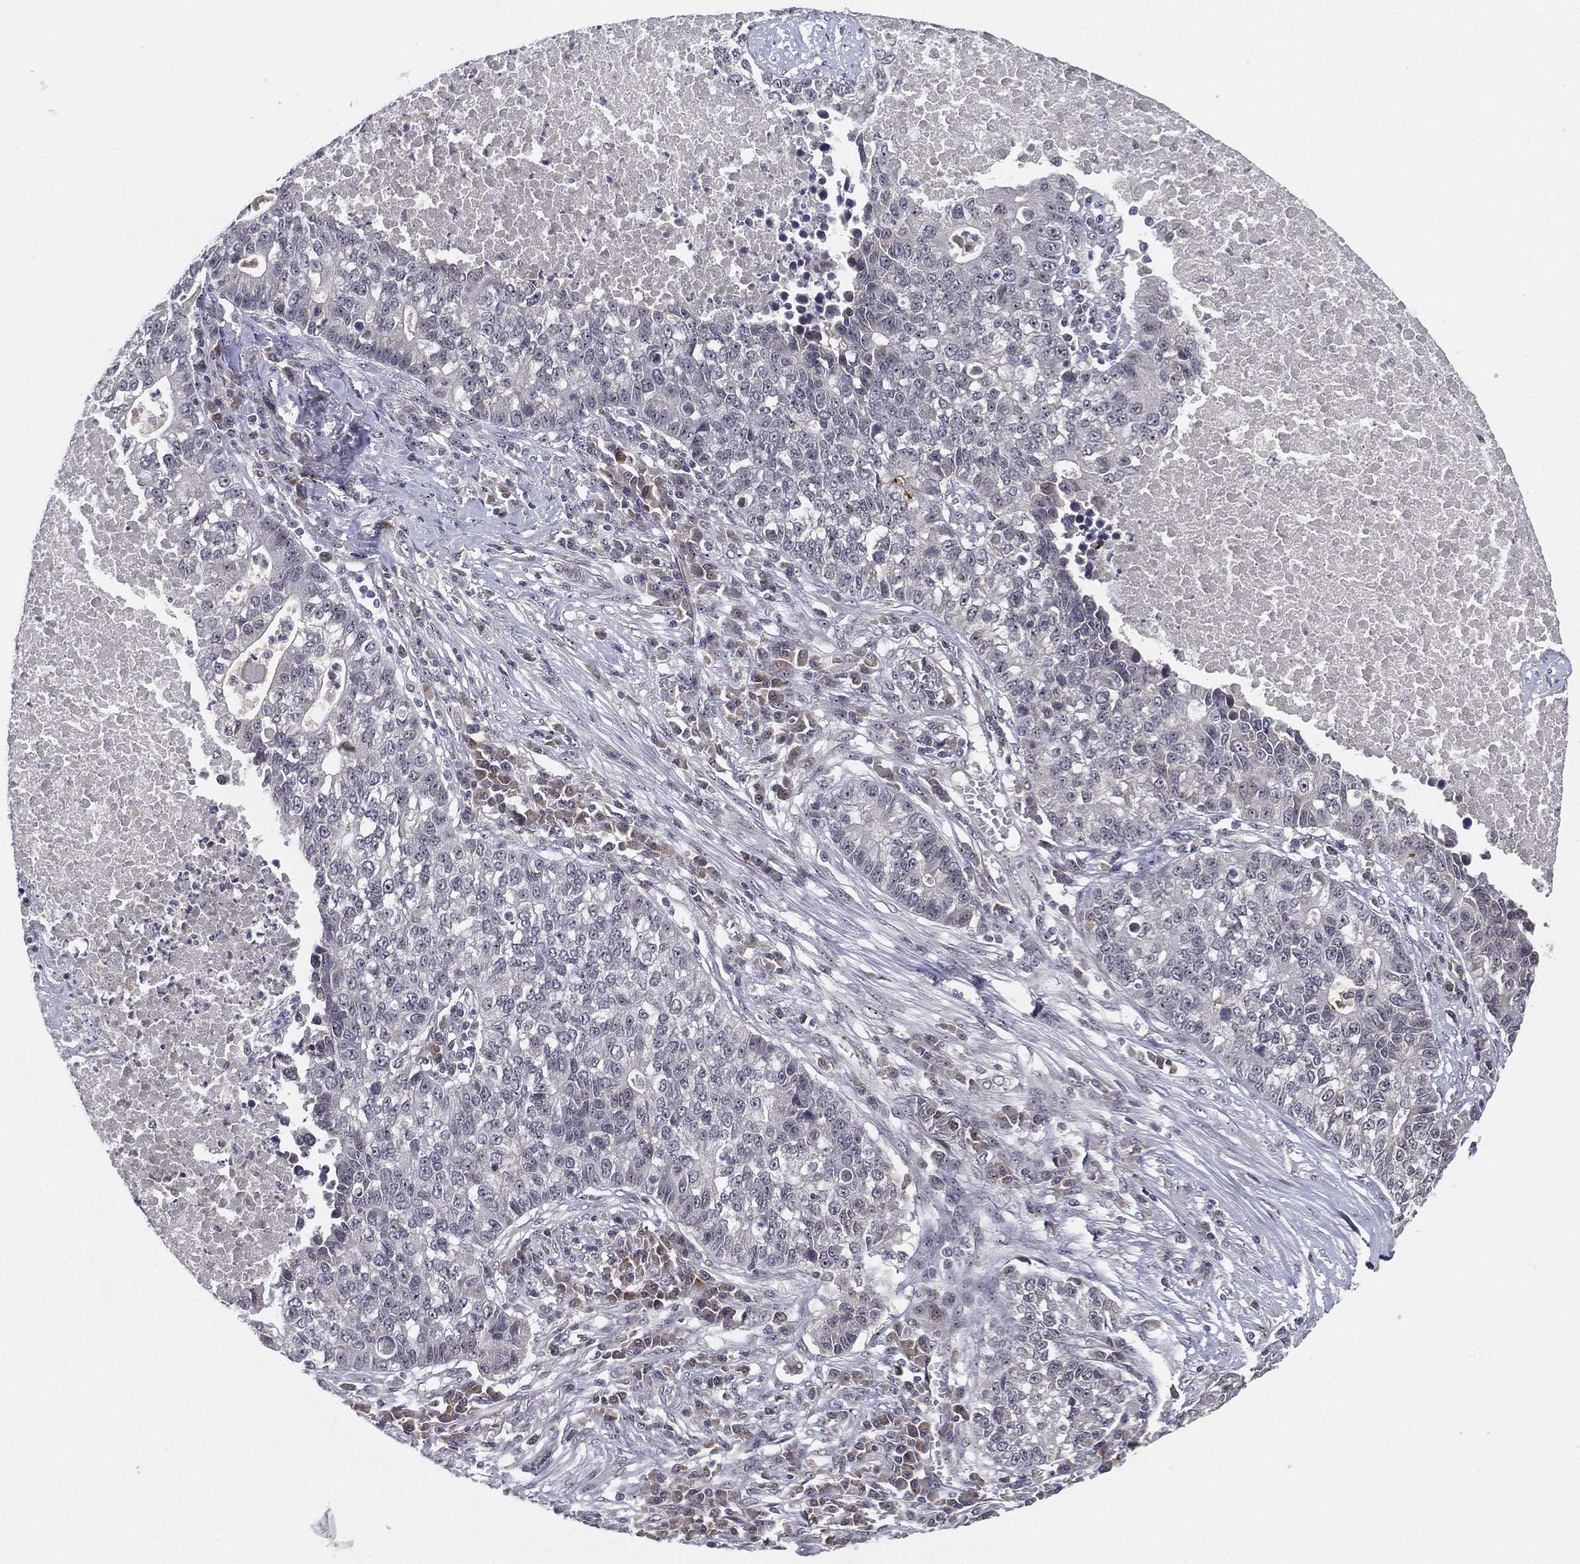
{"staining": {"intensity": "negative", "quantity": "none", "location": "none"}, "tissue": "lung cancer", "cell_type": "Tumor cells", "image_type": "cancer", "snomed": [{"axis": "morphology", "description": "Adenocarcinoma, NOS"}, {"axis": "topography", "description": "Lung"}], "caption": "Immunohistochemical staining of human lung cancer demonstrates no significant staining in tumor cells. (Immunohistochemistry (ihc), brightfield microscopy, high magnification).", "gene": "MS4A8", "patient": {"sex": "male", "age": 57}}